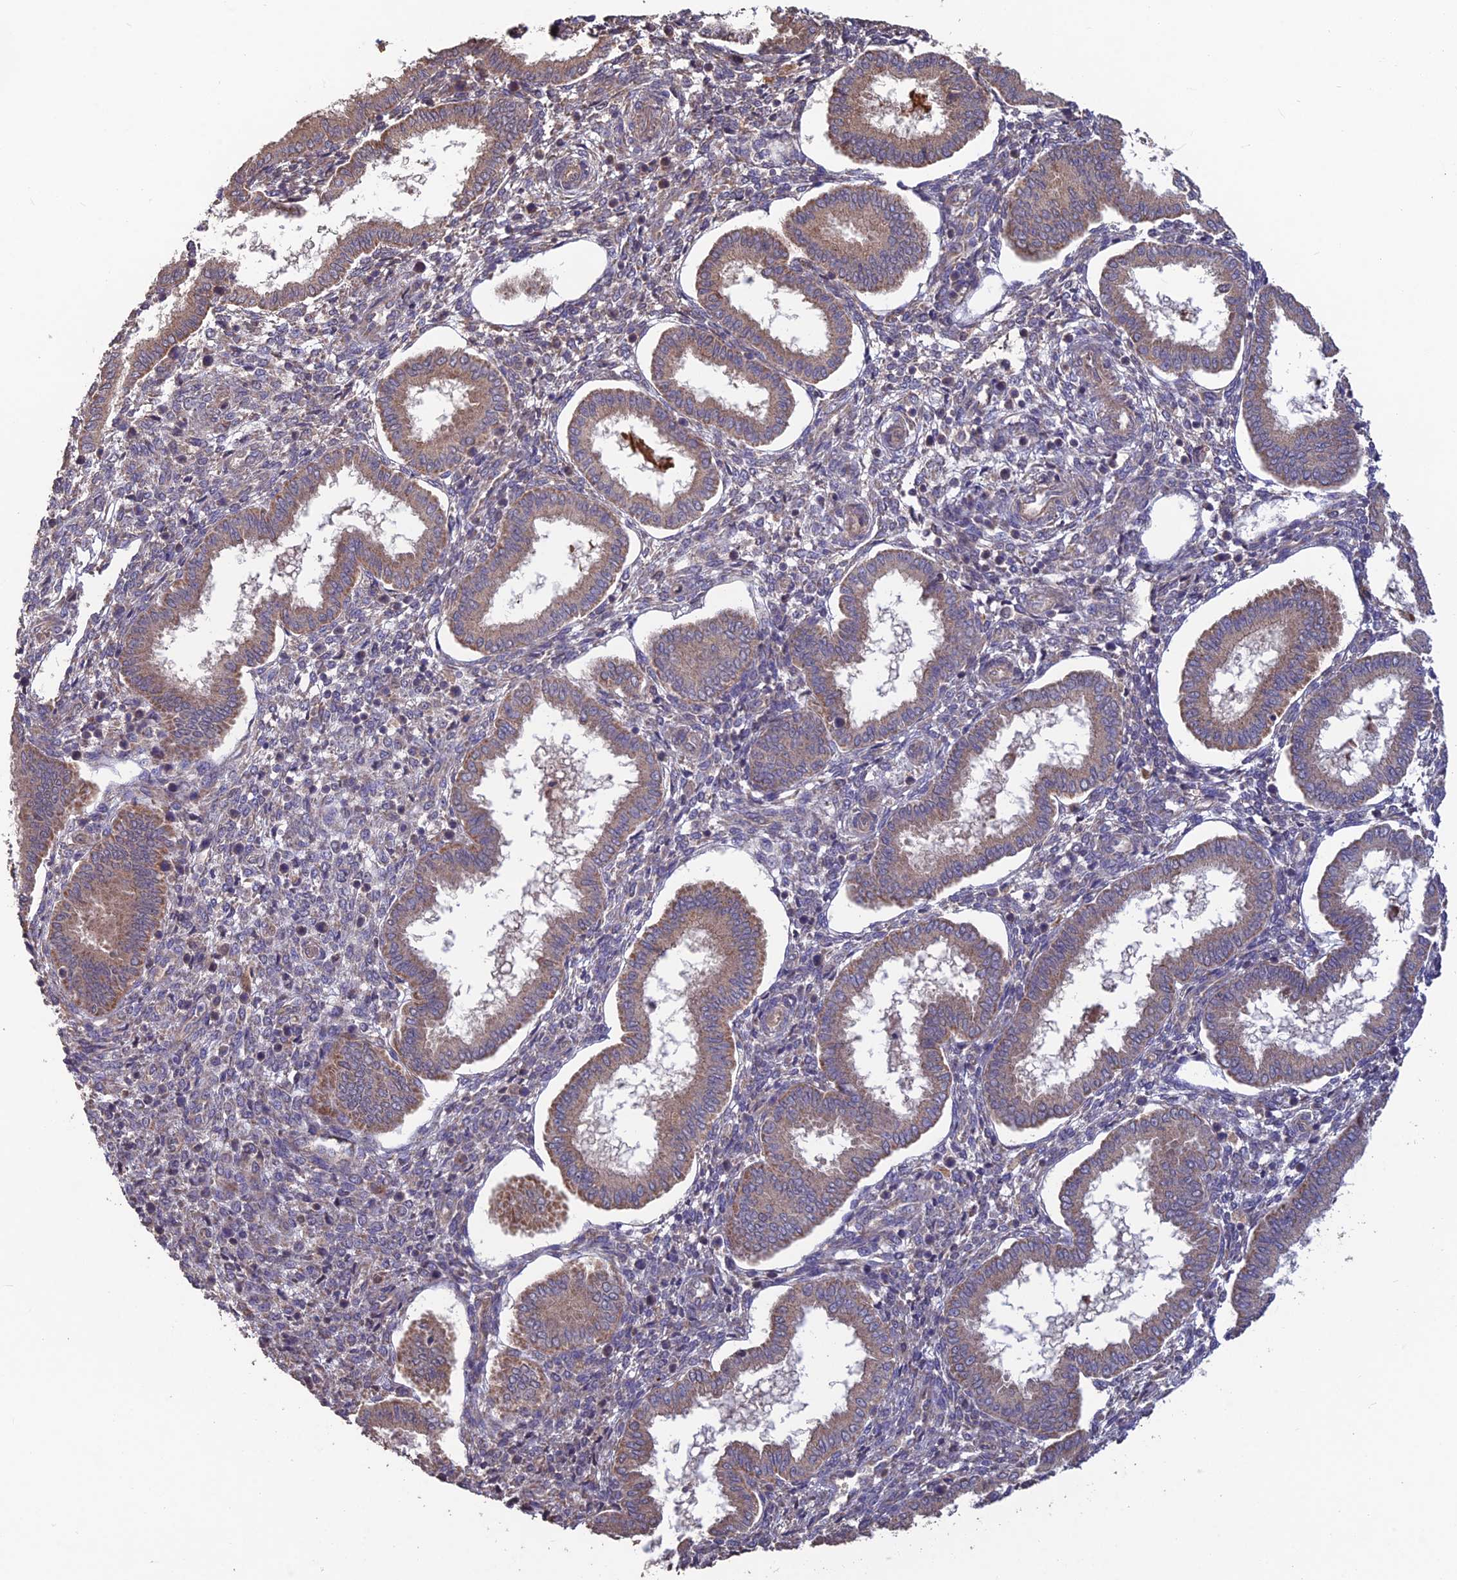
{"staining": {"intensity": "weak", "quantity": "<25%", "location": "cytoplasmic/membranous"}, "tissue": "endometrium", "cell_type": "Cells in endometrial stroma", "image_type": "normal", "snomed": [{"axis": "morphology", "description": "Normal tissue, NOS"}, {"axis": "topography", "description": "Endometrium"}], "caption": "Cells in endometrial stroma show no significant expression in benign endometrium. (DAB (3,3'-diaminobenzidine) immunohistochemistry (IHC) visualized using brightfield microscopy, high magnification).", "gene": "SHISA5", "patient": {"sex": "female", "age": 24}}